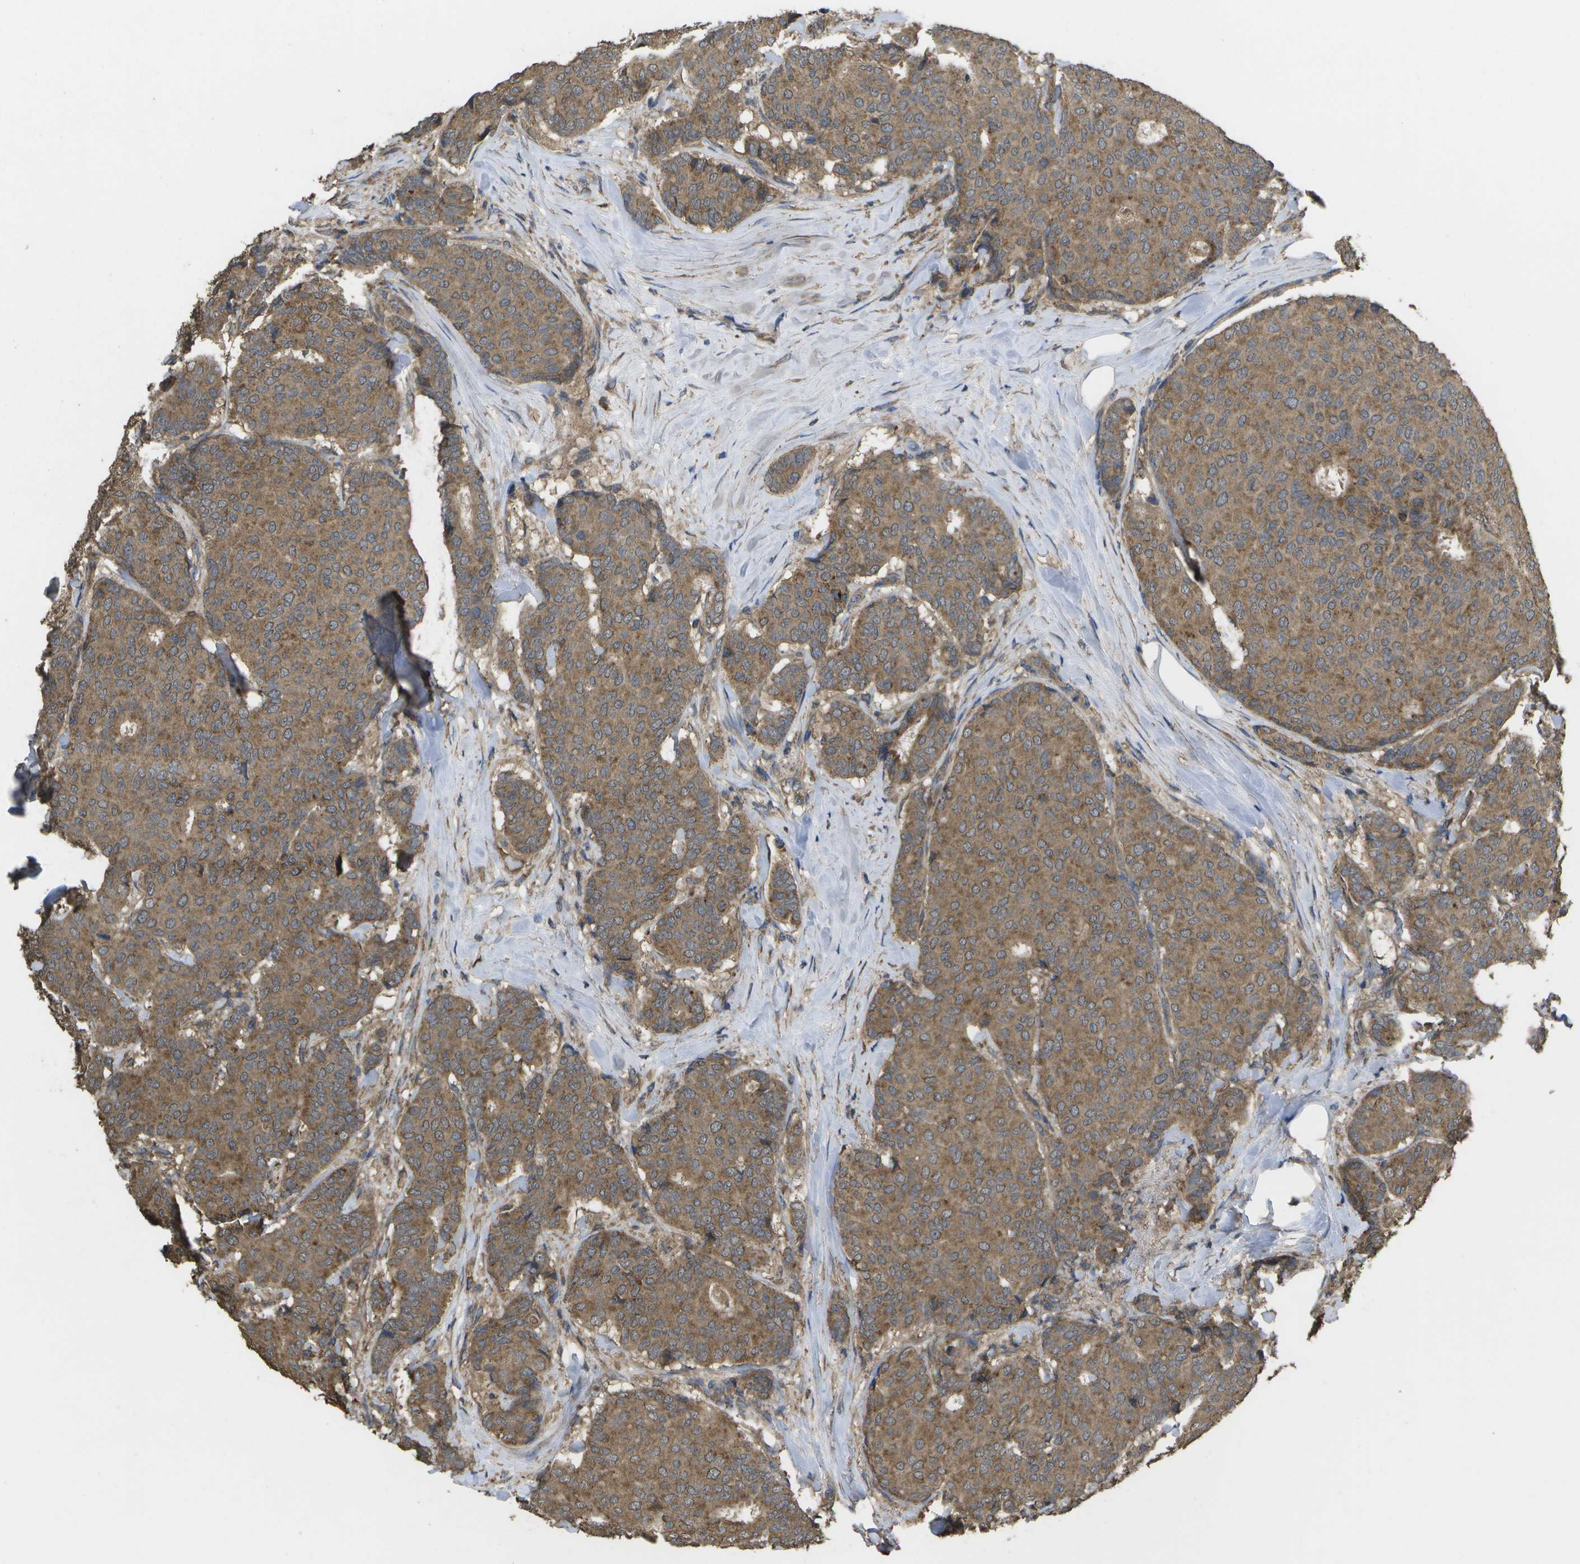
{"staining": {"intensity": "moderate", "quantity": ">75%", "location": "cytoplasmic/membranous"}, "tissue": "breast cancer", "cell_type": "Tumor cells", "image_type": "cancer", "snomed": [{"axis": "morphology", "description": "Duct carcinoma"}, {"axis": "topography", "description": "Breast"}], "caption": "High-power microscopy captured an immunohistochemistry image of breast cancer (infiltrating ductal carcinoma), revealing moderate cytoplasmic/membranous expression in about >75% of tumor cells. Using DAB (3,3'-diaminobenzidine) (brown) and hematoxylin (blue) stains, captured at high magnification using brightfield microscopy.", "gene": "SACS", "patient": {"sex": "female", "age": 75}}